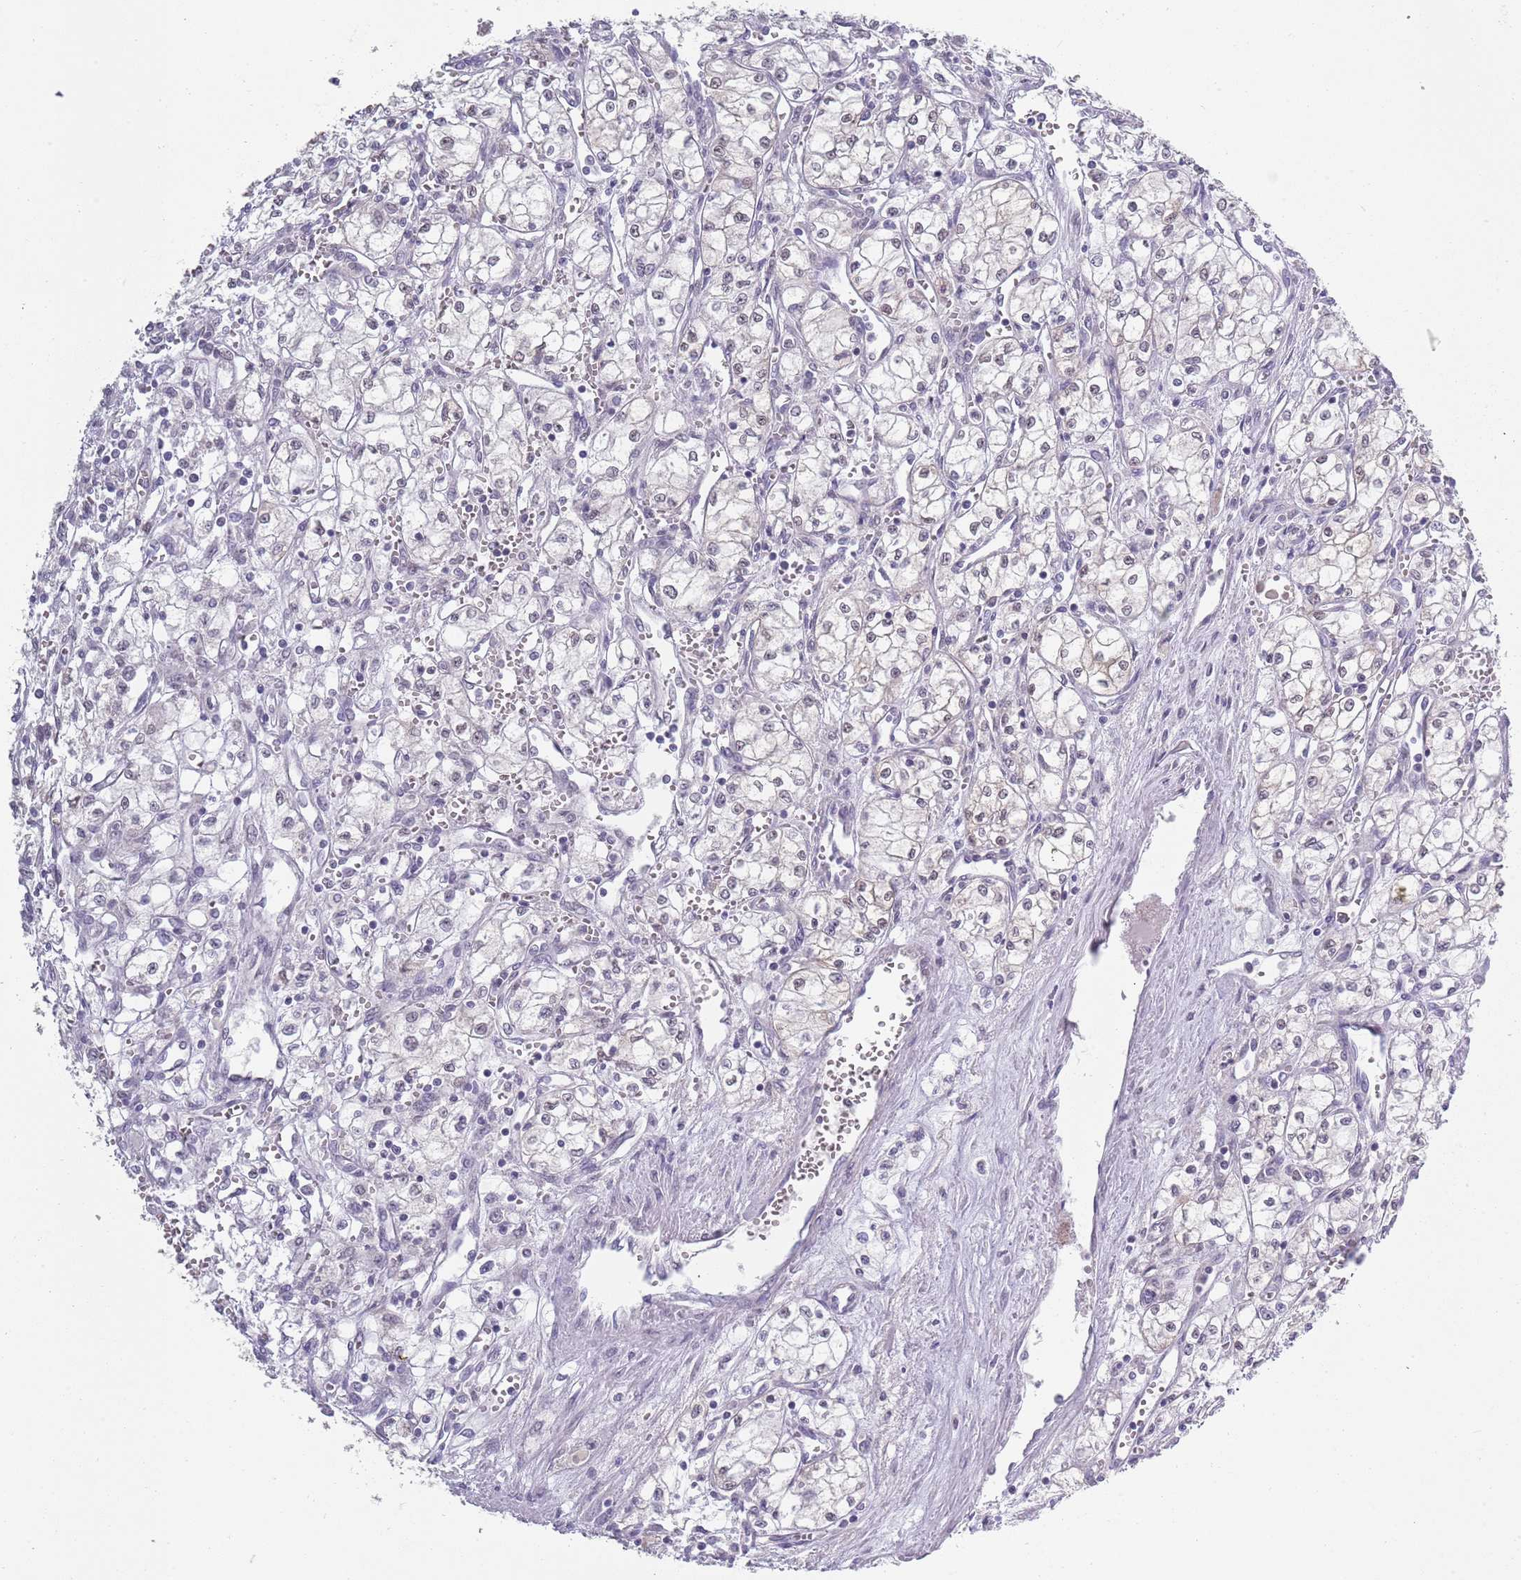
{"staining": {"intensity": "weak", "quantity": "25%-75%", "location": "cytoplasmic/membranous,nuclear"}, "tissue": "renal cancer", "cell_type": "Tumor cells", "image_type": "cancer", "snomed": [{"axis": "morphology", "description": "Adenocarcinoma, NOS"}, {"axis": "topography", "description": "Kidney"}], "caption": "Immunohistochemistry (IHC) image of neoplastic tissue: renal cancer (adenocarcinoma) stained using immunohistochemistry (IHC) exhibits low levels of weak protein expression localized specifically in the cytoplasmic/membranous and nuclear of tumor cells, appearing as a cytoplasmic/membranous and nuclear brown color.", "gene": "SEPHS2", "patient": {"sex": "male", "age": 59}}